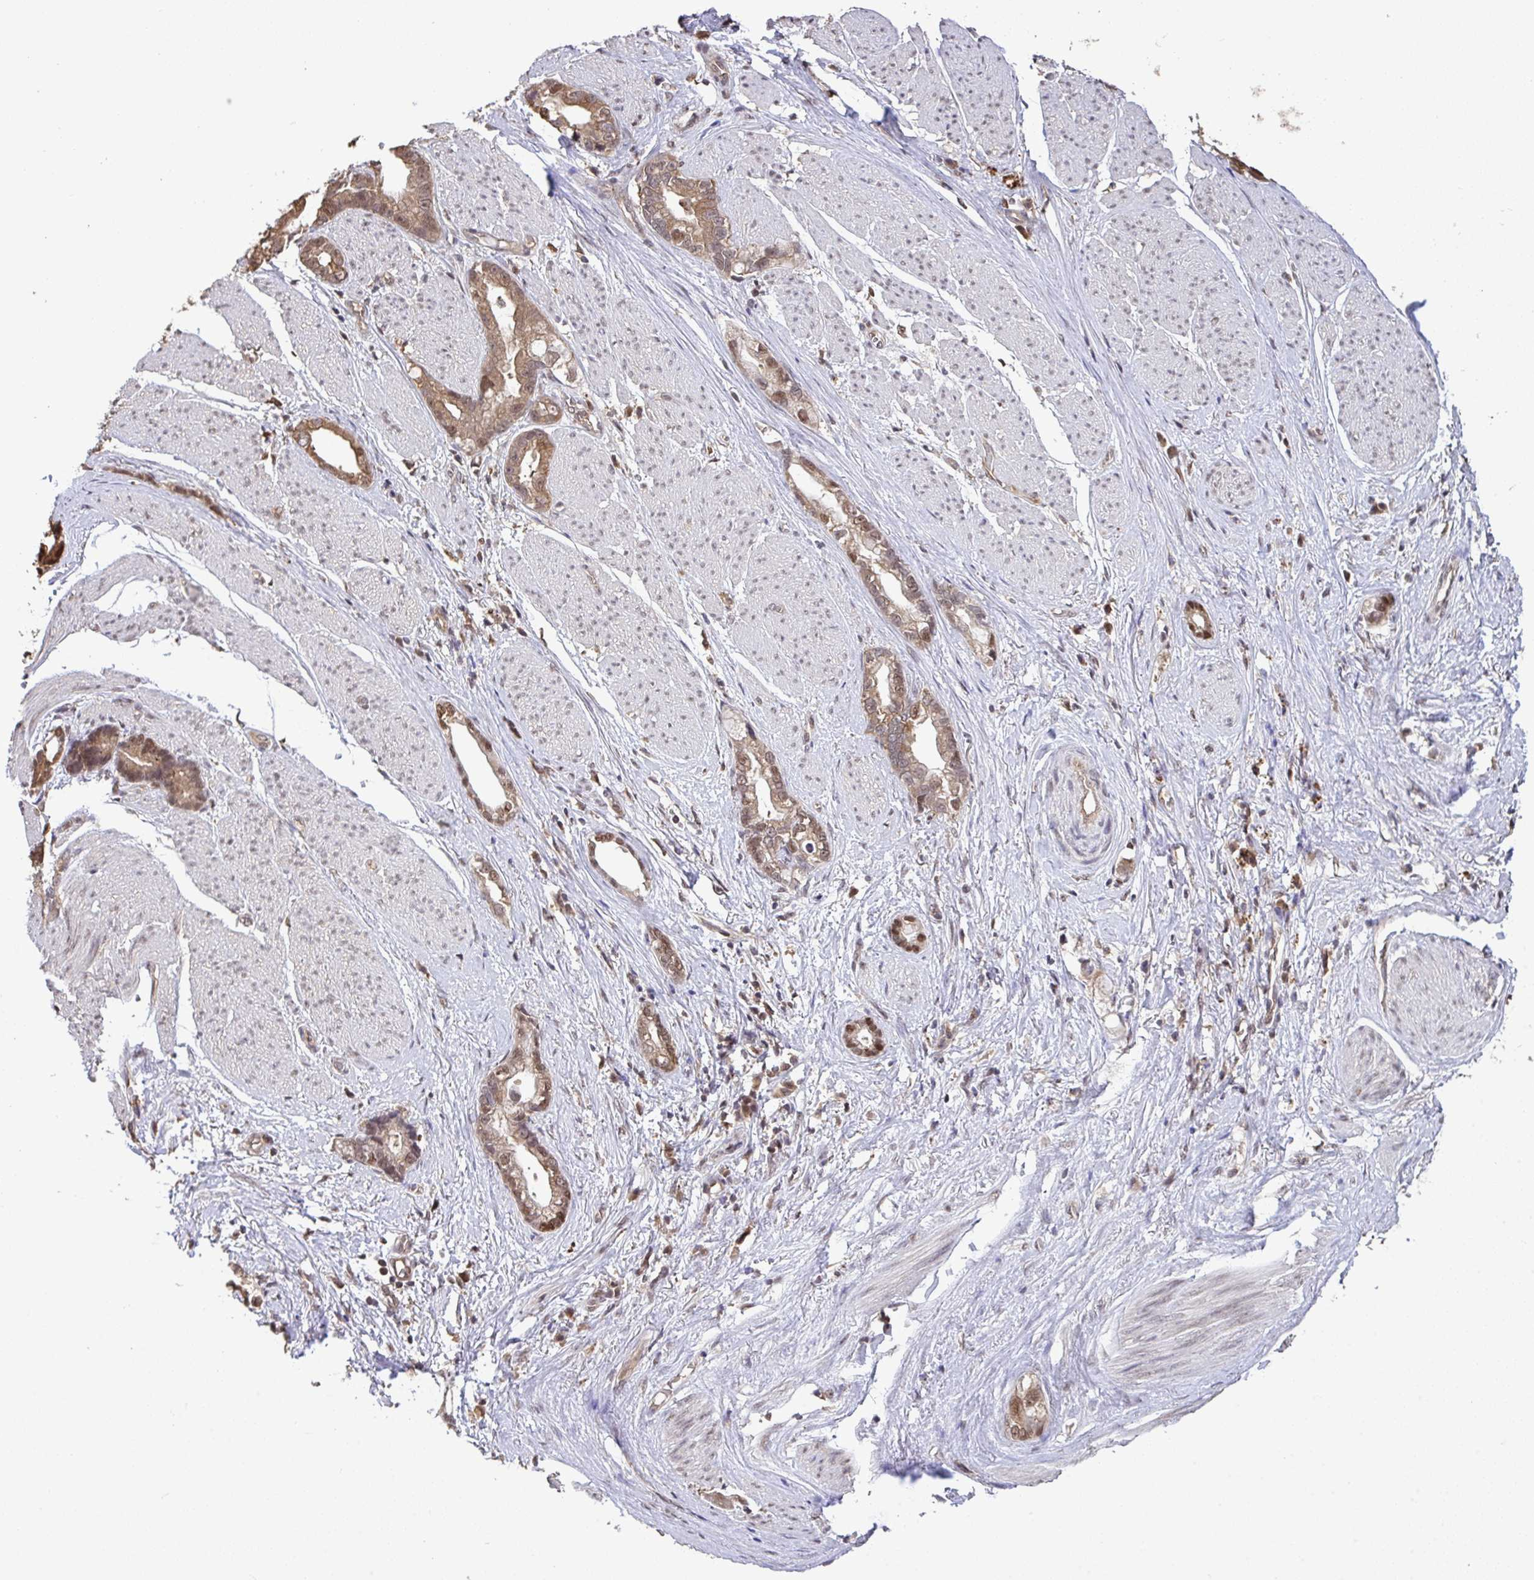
{"staining": {"intensity": "moderate", "quantity": ">75%", "location": "cytoplasmic/membranous,nuclear"}, "tissue": "stomach cancer", "cell_type": "Tumor cells", "image_type": "cancer", "snomed": [{"axis": "morphology", "description": "Adenocarcinoma, NOS"}, {"axis": "topography", "description": "Stomach"}], "caption": "Immunohistochemical staining of stomach cancer shows medium levels of moderate cytoplasmic/membranous and nuclear protein staining in about >75% of tumor cells. The staining was performed using DAB, with brown indicating positive protein expression. Nuclei are stained blue with hematoxylin.", "gene": "C12orf57", "patient": {"sex": "male", "age": 55}}